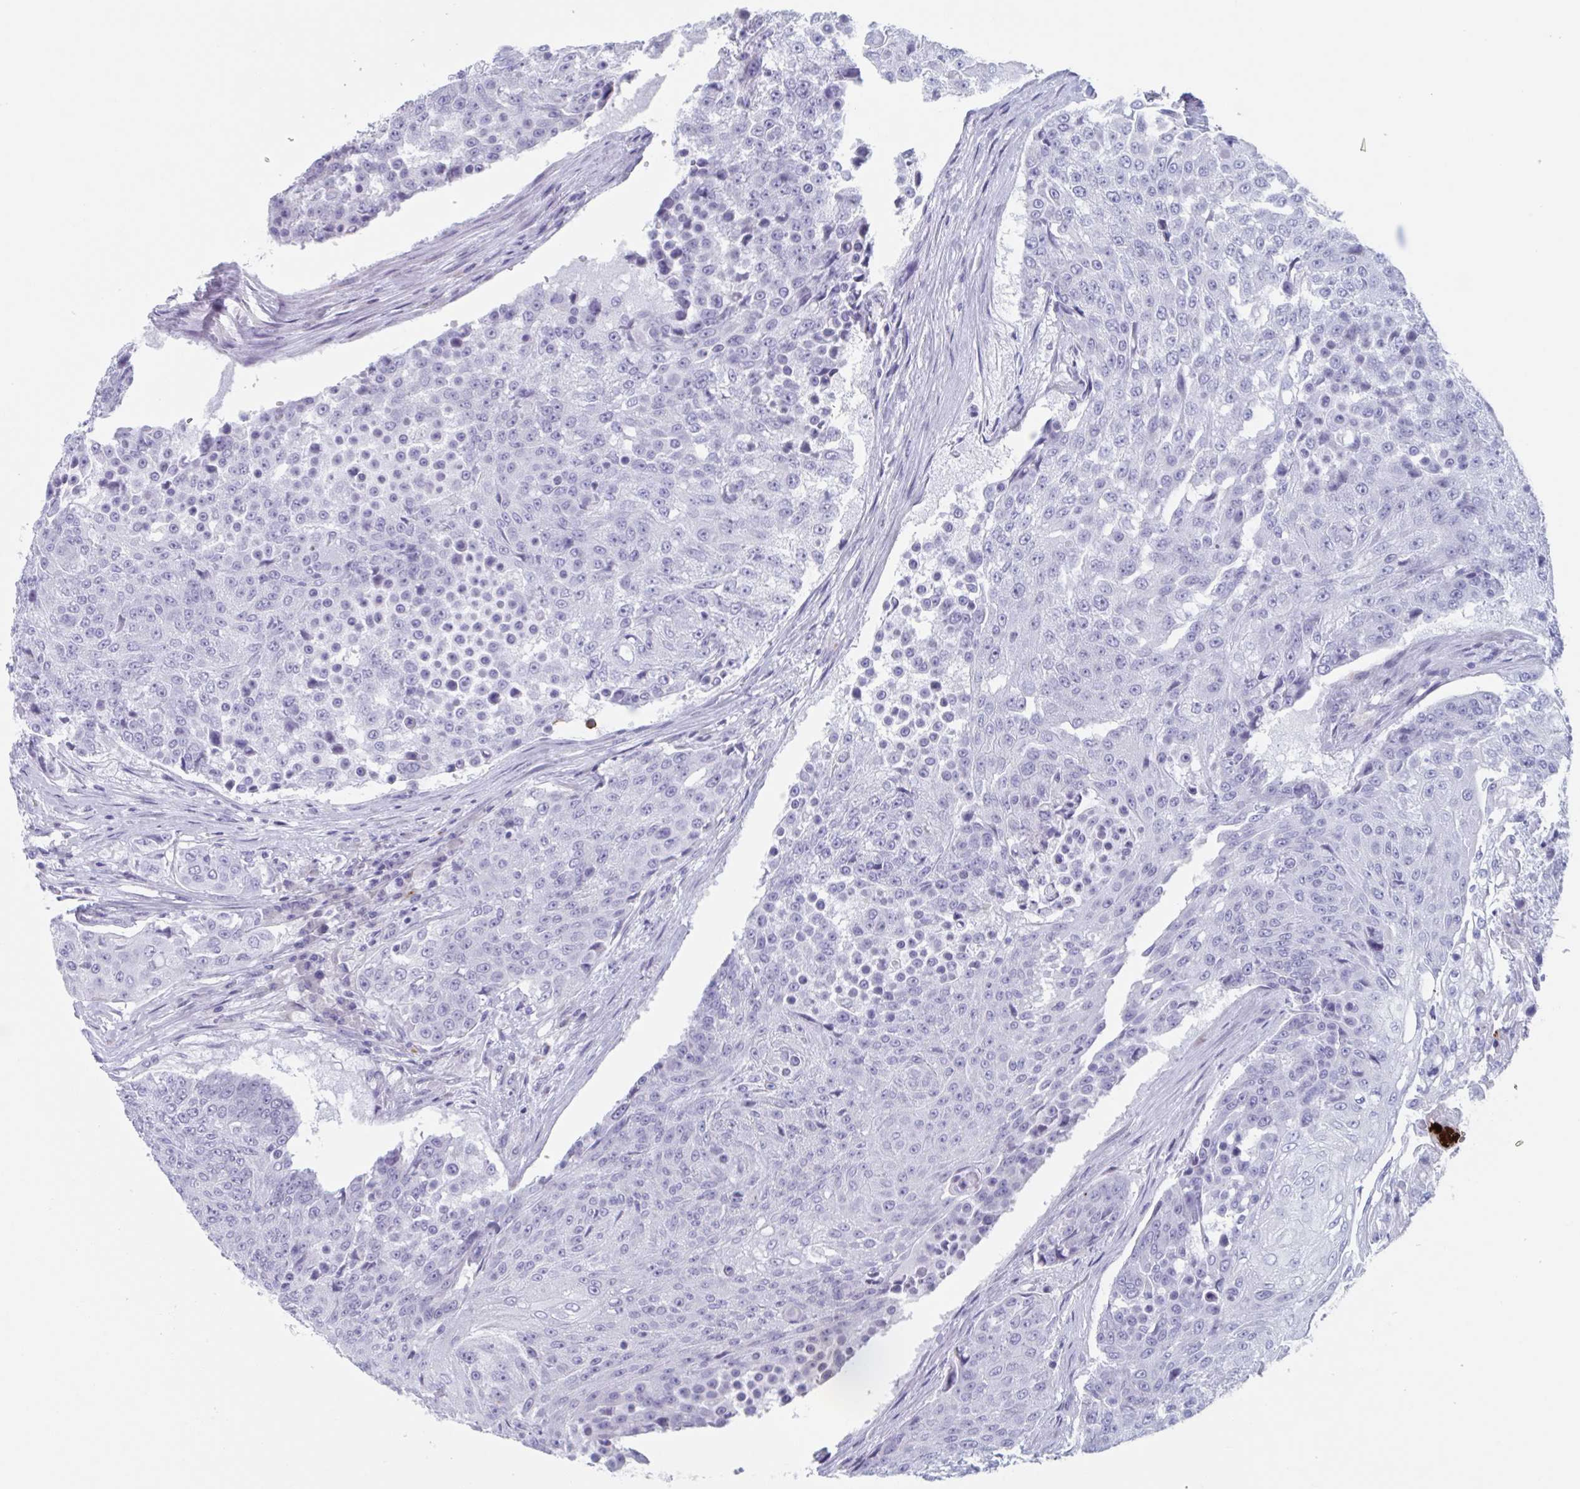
{"staining": {"intensity": "negative", "quantity": "none", "location": "none"}, "tissue": "urothelial cancer", "cell_type": "Tumor cells", "image_type": "cancer", "snomed": [{"axis": "morphology", "description": "Urothelial carcinoma, High grade"}, {"axis": "topography", "description": "Urinary bladder"}], "caption": "IHC photomicrograph of neoplastic tissue: urothelial carcinoma (high-grade) stained with DAB displays no significant protein staining in tumor cells. (Stains: DAB IHC with hematoxylin counter stain, Microscopy: brightfield microscopy at high magnification).", "gene": "HSD11B2", "patient": {"sex": "female", "age": 63}}